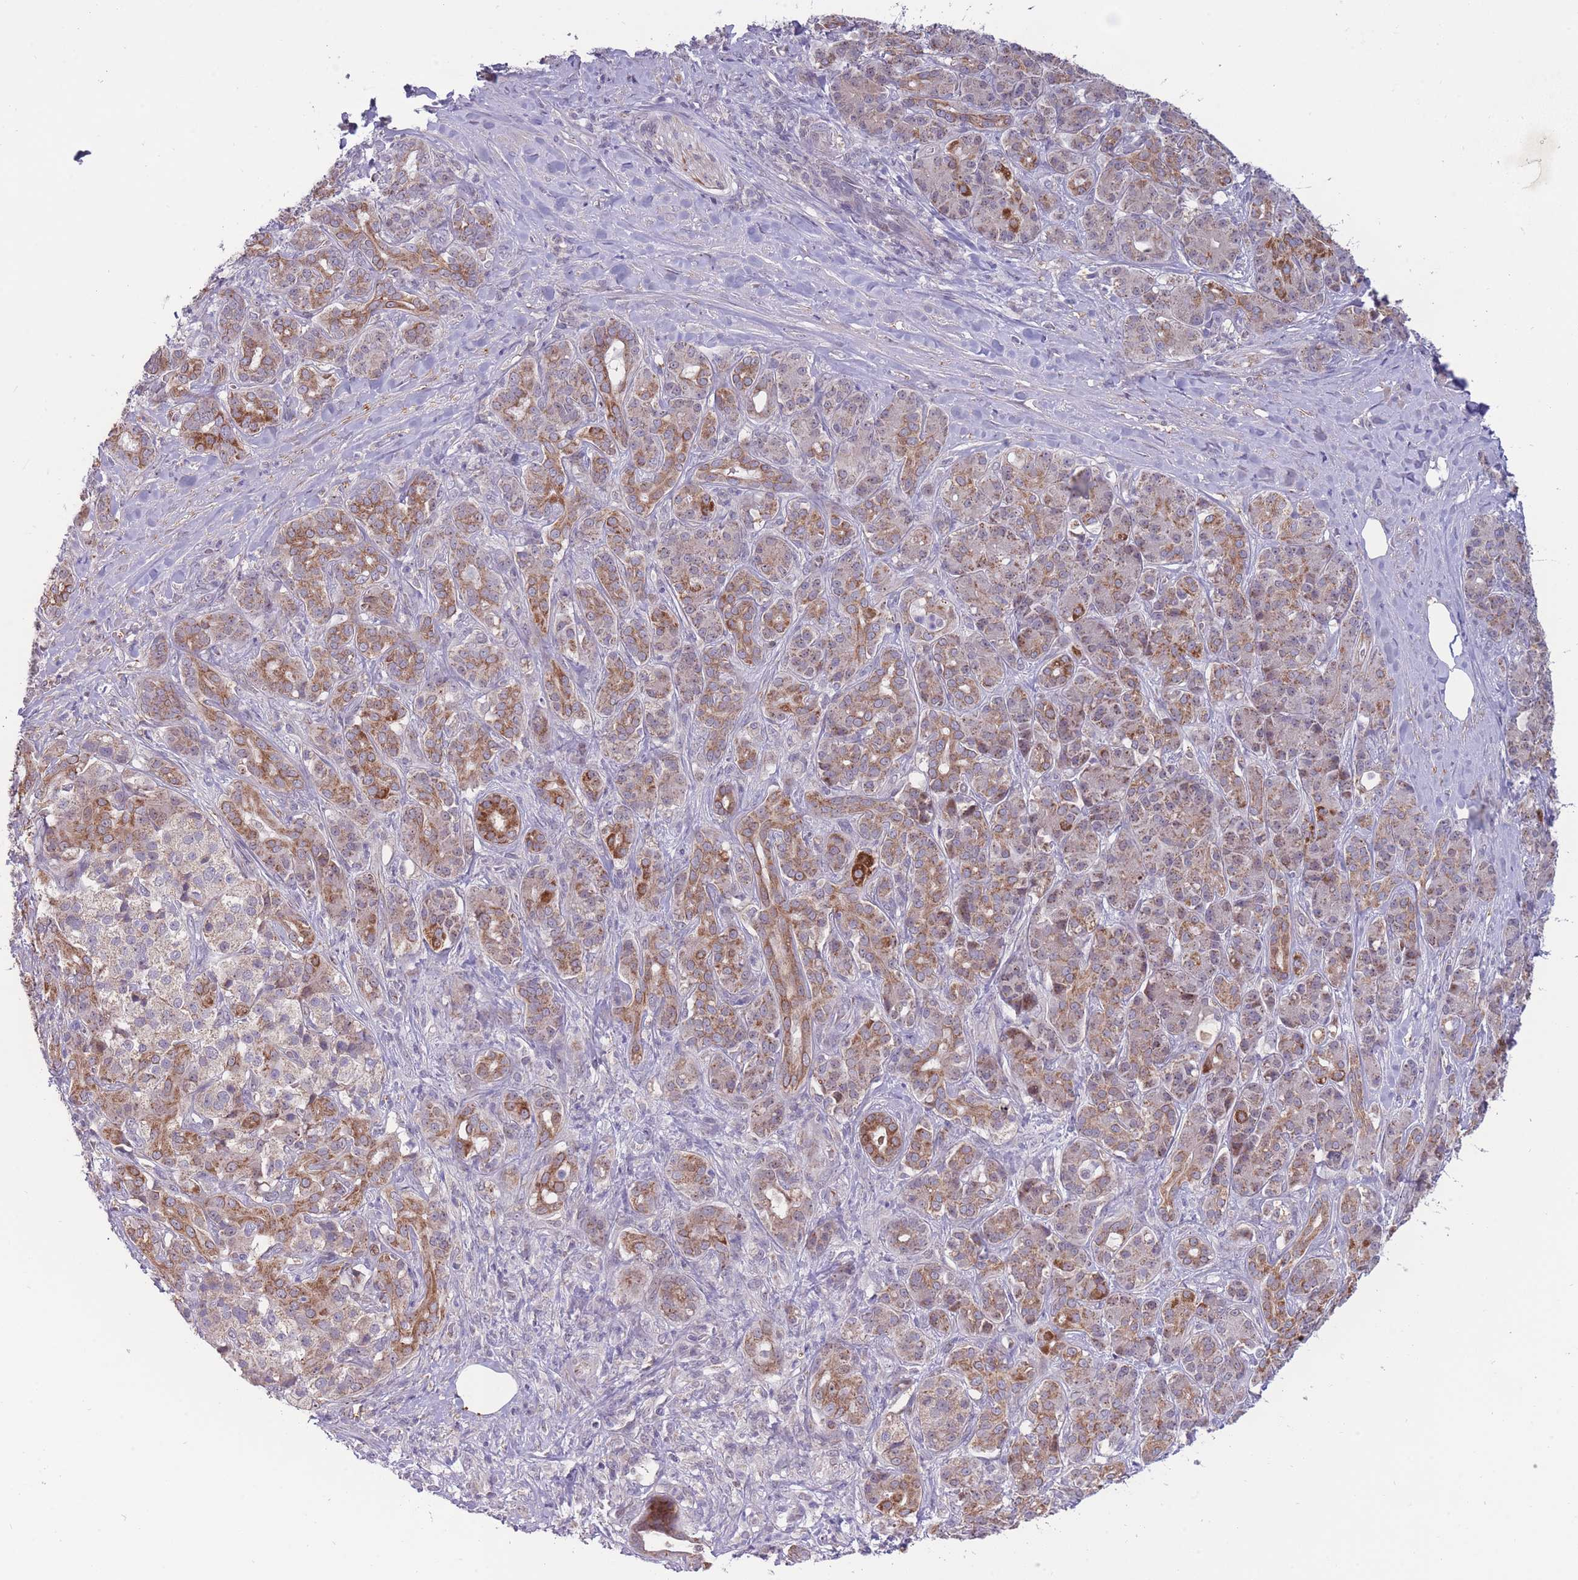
{"staining": {"intensity": "moderate", "quantity": ">75%", "location": "cytoplasmic/membranous"}, "tissue": "pancreatic cancer", "cell_type": "Tumor cells", "image_type": "cancer", "snomed": [{"axis": "morphology", "description": "Adenocarcinoma, NOS"}, {"axis": "topography", "description": "Pancreas"}], "caption": "IHC histopathology image of human pancreatic cancer stained for a protein (brown), which demonstrates medium levels of moderate cytoplasmic/membranous staining in about >75% of tumor cells.", "gene": "MCIDAS", "patient": {"sex": "male", "age": 57}}